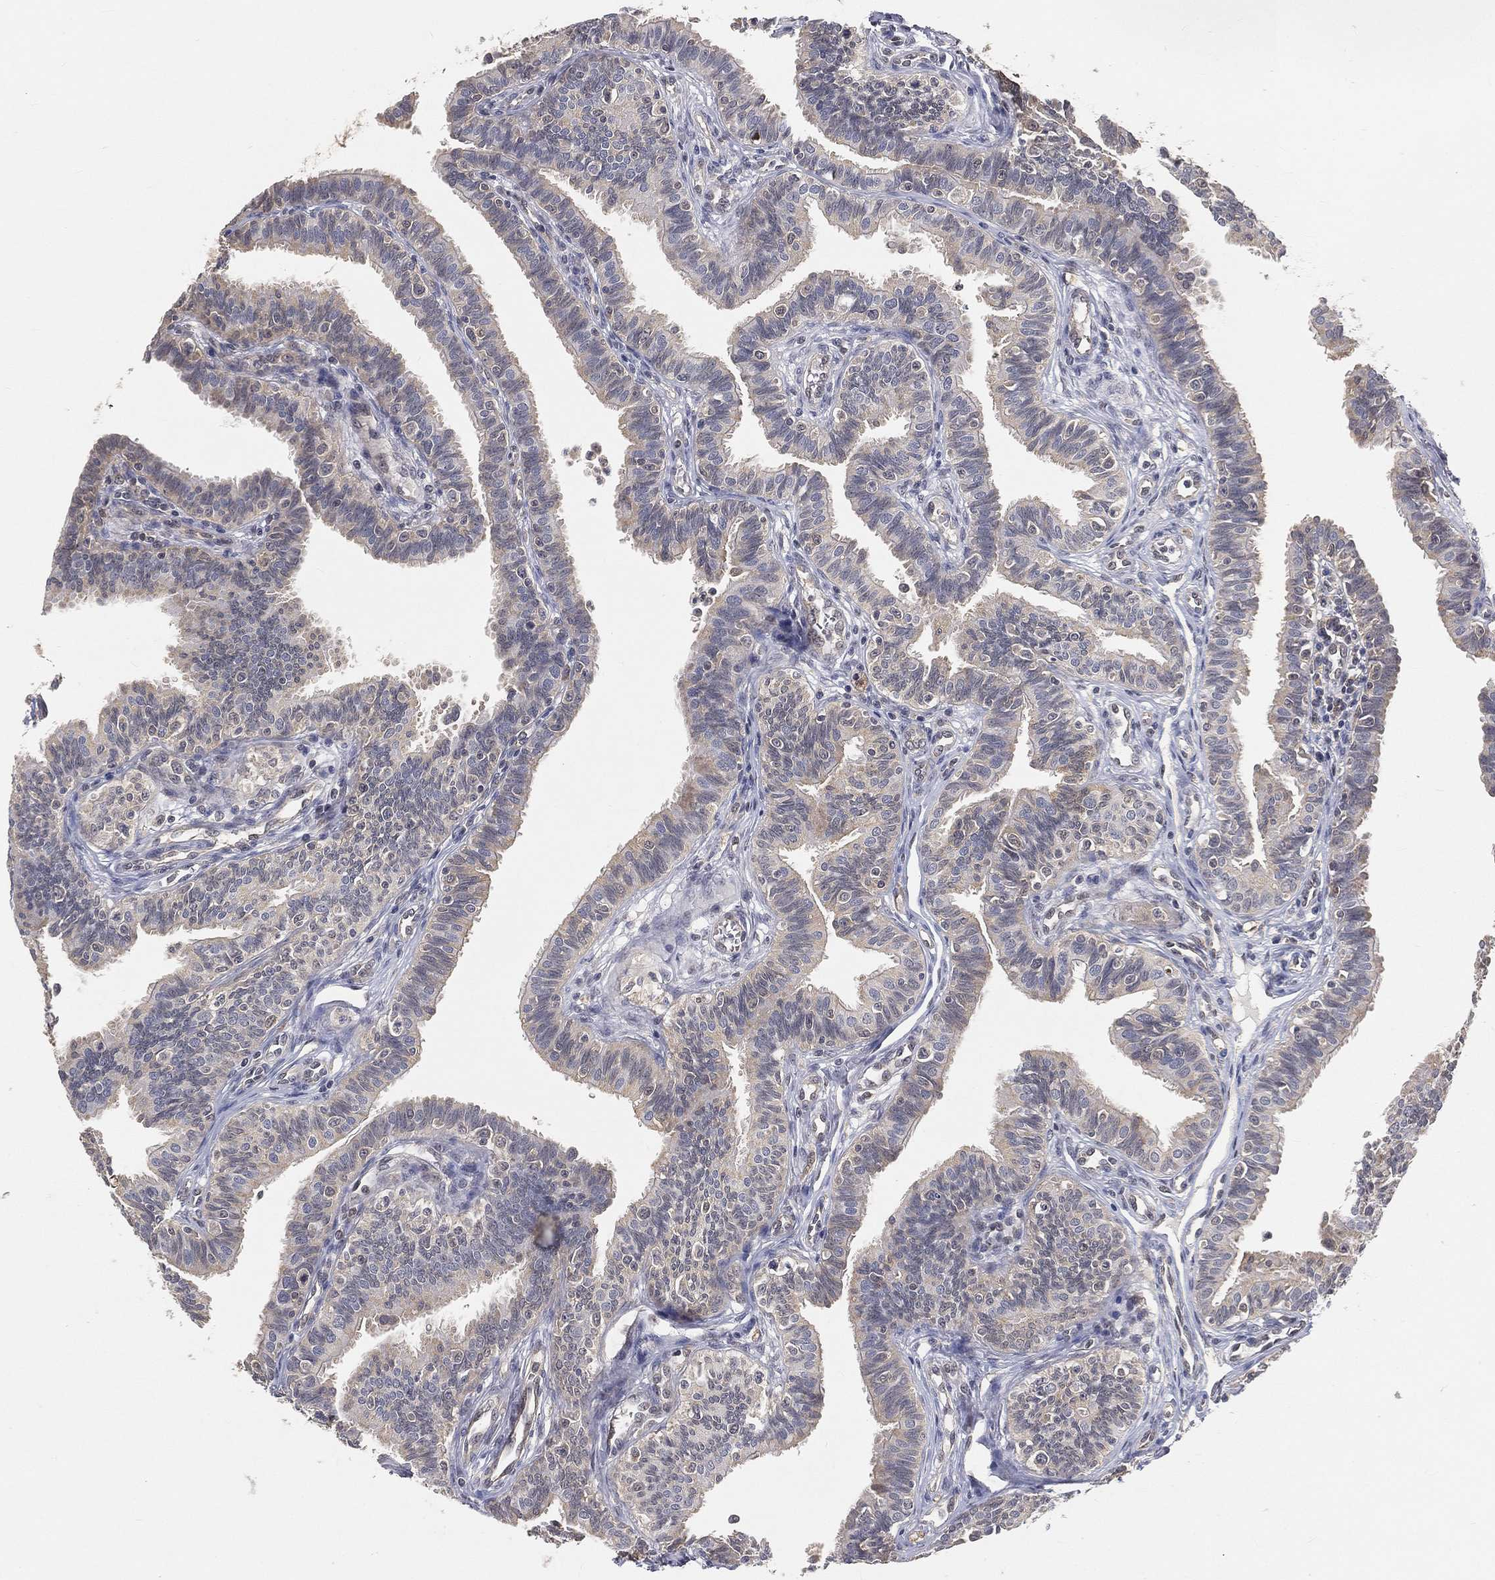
{"staining": {"intensity": "weak", "quantity": "<25%", "location": "cytoplasmic/membranous"}, "tissue": "fallopian tube", "cell_type": "Glandular cells", "image_type": "normal", "snomed": [{"axis": "morphology", "description": "Normal tissue, NOS"}, {"axis": "topography", "description": "Fallopian tube"}], "caption": "Glandular cells show no significant protein expression in benign fallopian tube. (DAB (3,3'-diaminobenzidine) IHC with hematoxylin counter stain).", "gene": "MAPK1", "patient": {"sex": "female", "age": 36}}